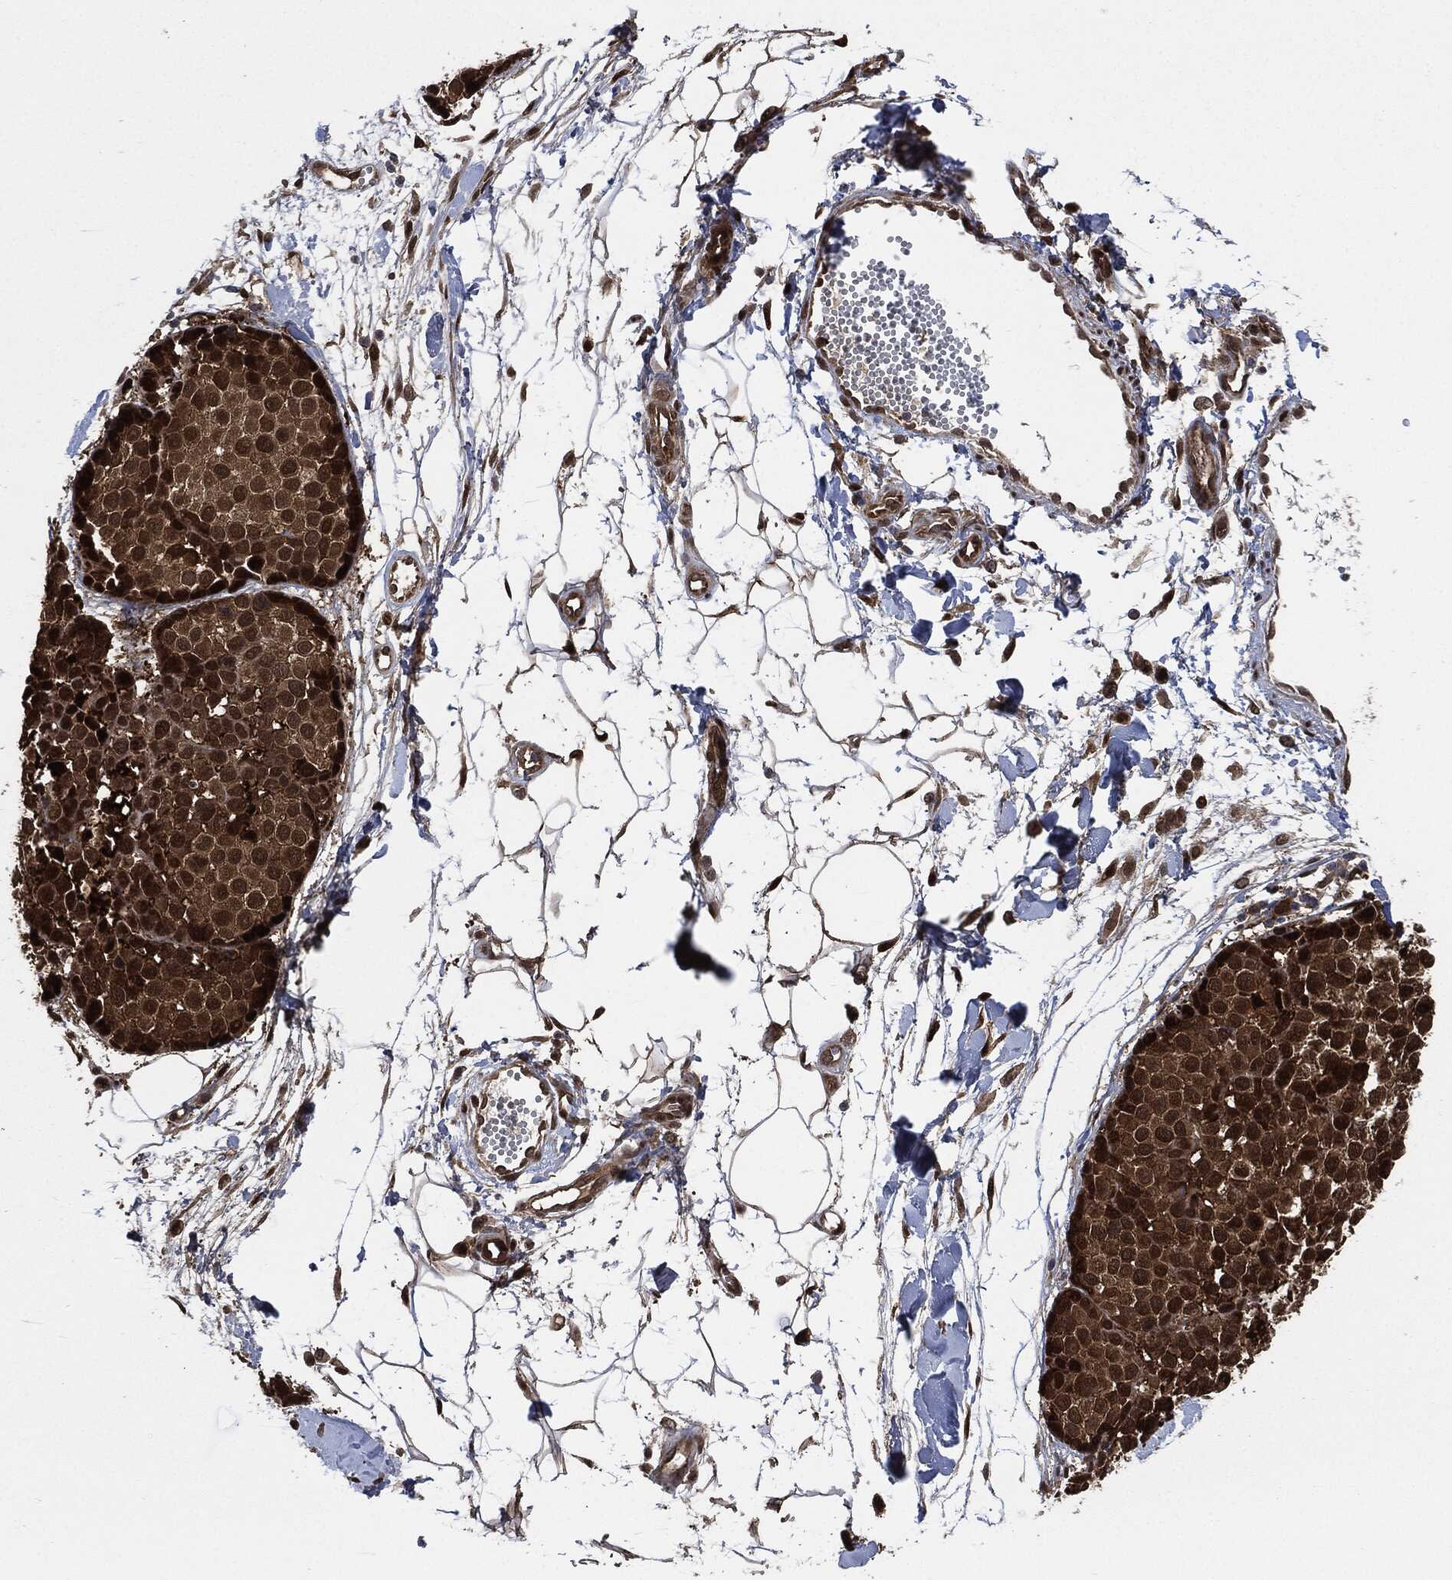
{"staining": {"intensity": "strong", "quantity": ">75%", "location": "cytoplasmic/membranous,nuclear"}, "tissue": "melanoma", "cell_type": "Tumor cells", "image_type": "cancer", "snomed": [{"axis": "morphology", "description": "Malignant melanoma, NOS"}, {"axis": "topography", "description": "Skin"}], "caption": "A histopathology image of human melanoma stained for a protein demonstrates strong cytoplasmic/membranous and nuclear brown staining in tumor cells.", "gene": "DCTN1", "patient": {"sex": "female", "age": 86}}